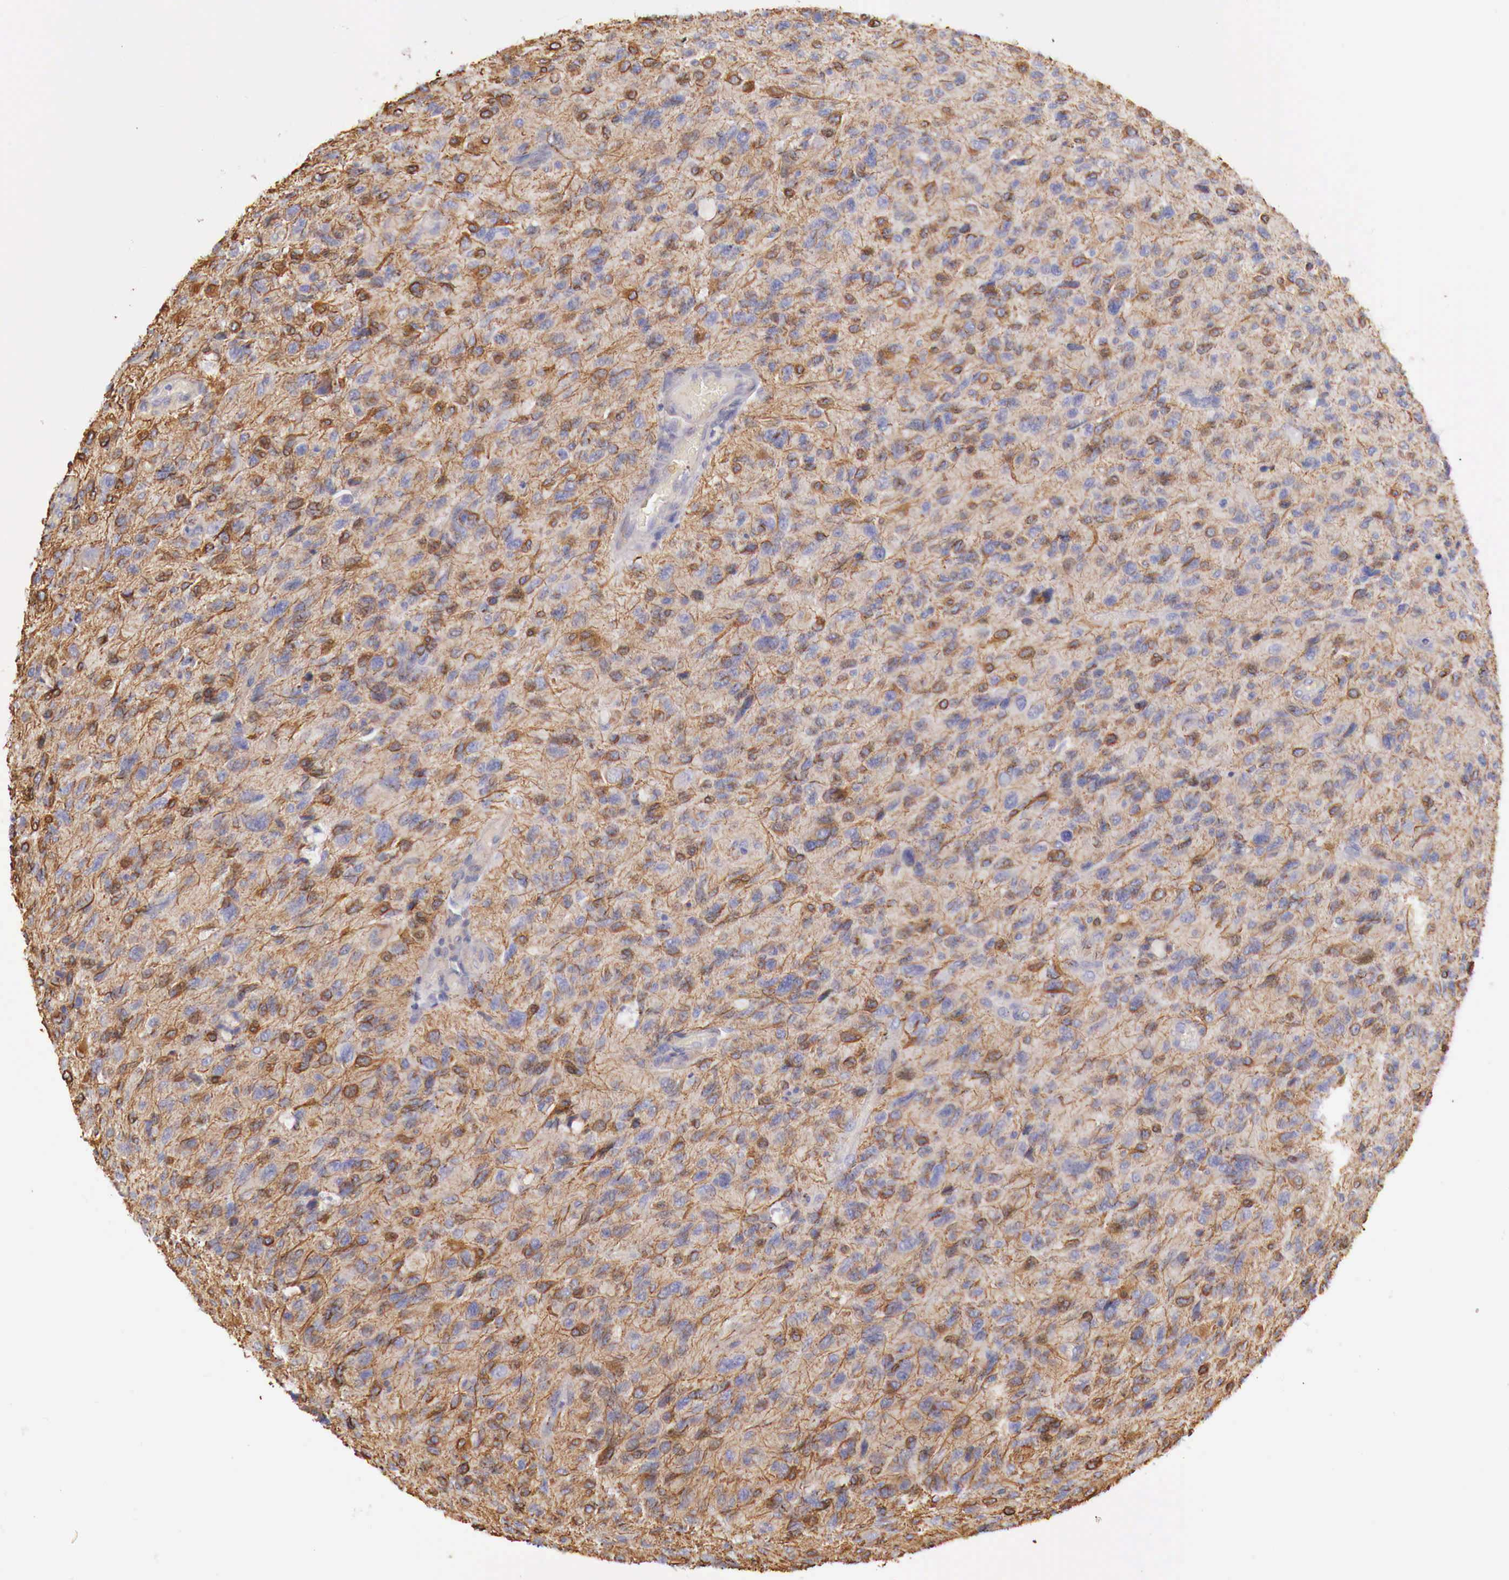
{"staining": {"intensity": "weak", "quantity": ">75%", "location": "cytoplasmic/membranous"}, "tissue": "glioma", "cell_type": "Tumor cells", "image_type": "cancer", "snomed": [{"axis": "morphology", "description": "Glioma, malignant, High grade"}, {"axis": "topography", "description": "Brain"}], "caption": "Approximately >75% of tumor cells in glioma show weak cytoplasmic/membranous protein positivity as visualized by brown immunohistochemical staining.", "gene": "KLHDC7B", "patient": {"sex": "female", "age": 60}}